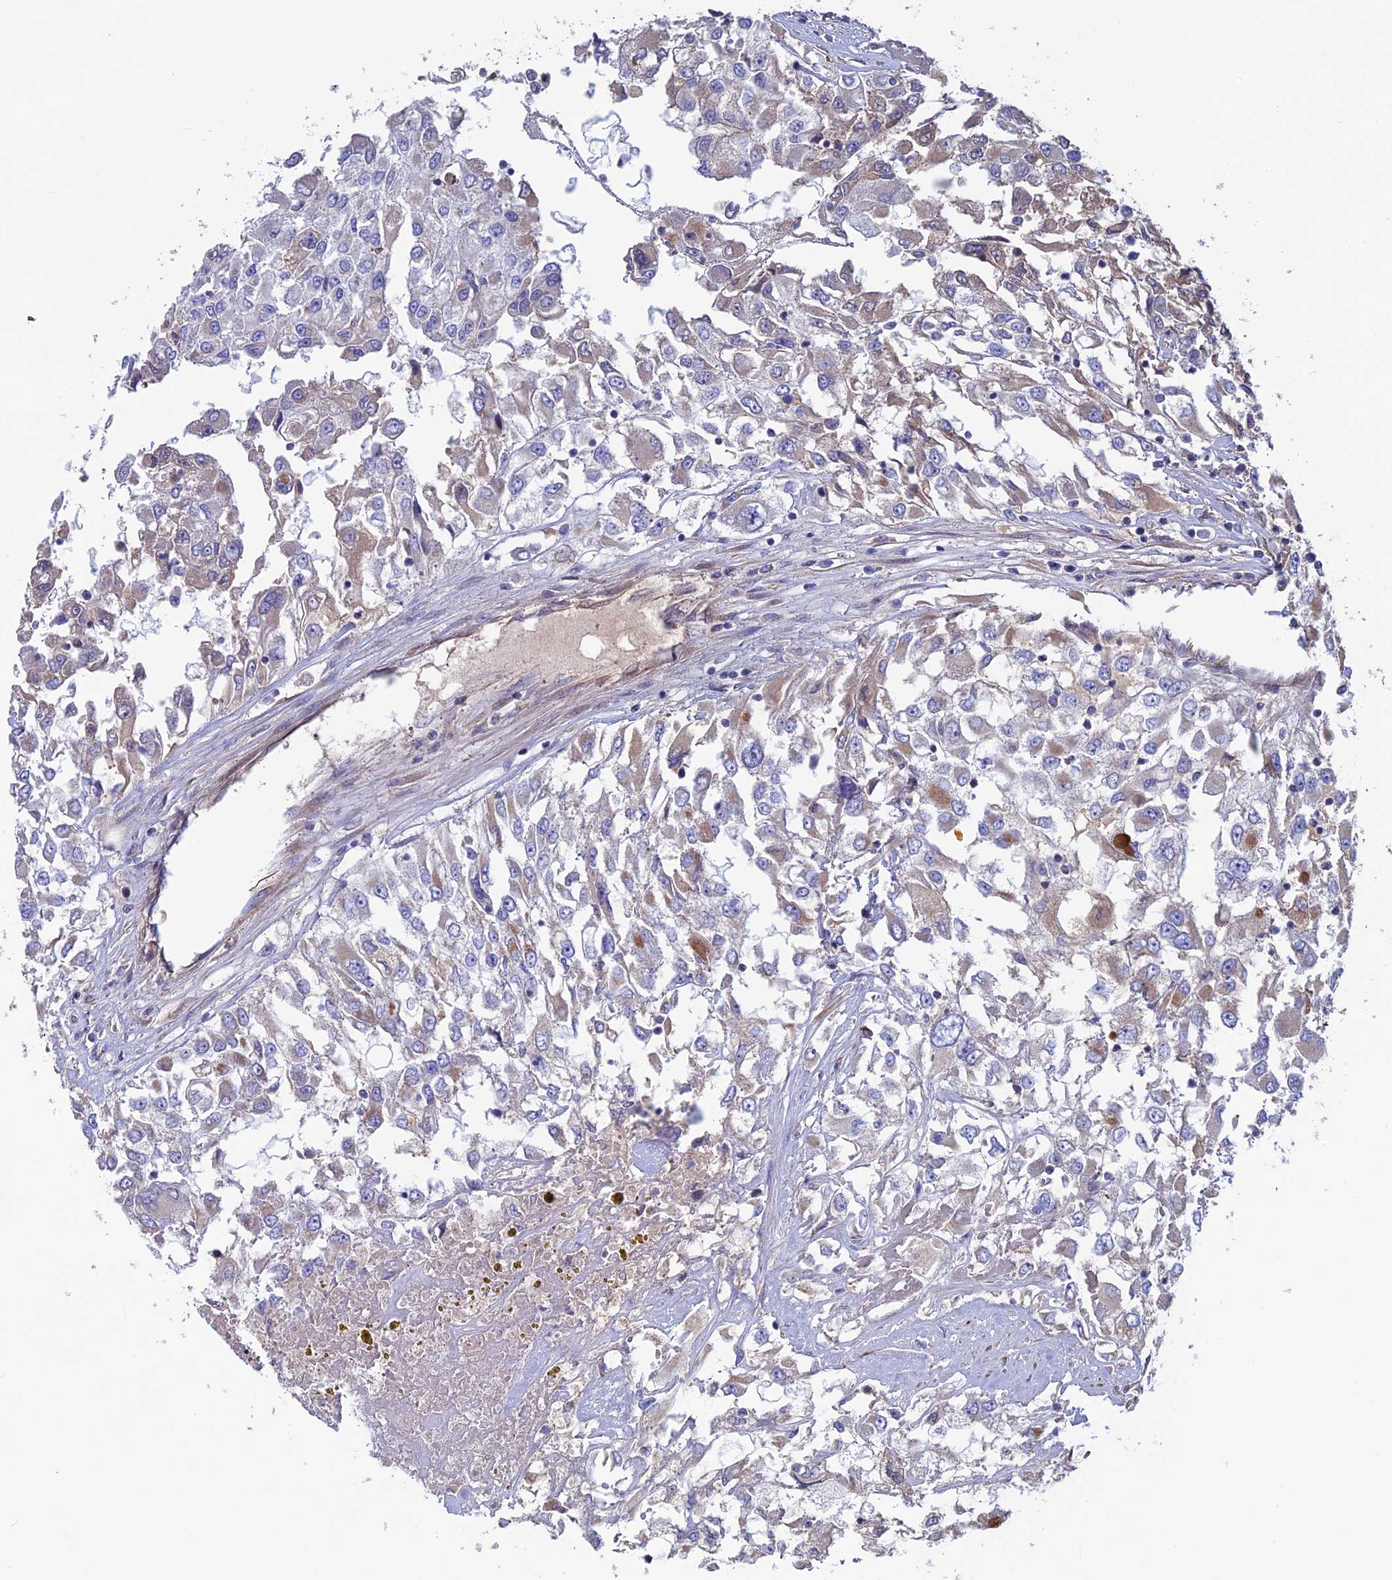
{"staining": {"intensity": "weak", "quantity": "<25%", "location": "cytoplasmic/membranous"}, "tissue": "renal cancer", "cell_type": "Tumor cells", "image_type": "cancer", "snomed": [{"axis": "morphology", "description": "Adenocarcinoma, NOS"}, {"axis": "topography", "description": "Kidney"}], "caption": "Tumor cells are negative for brown protein staining in renal adenocarcinoma.", "gene": "SLC15A5", "patient": {"sex": "female", "age": 52}}